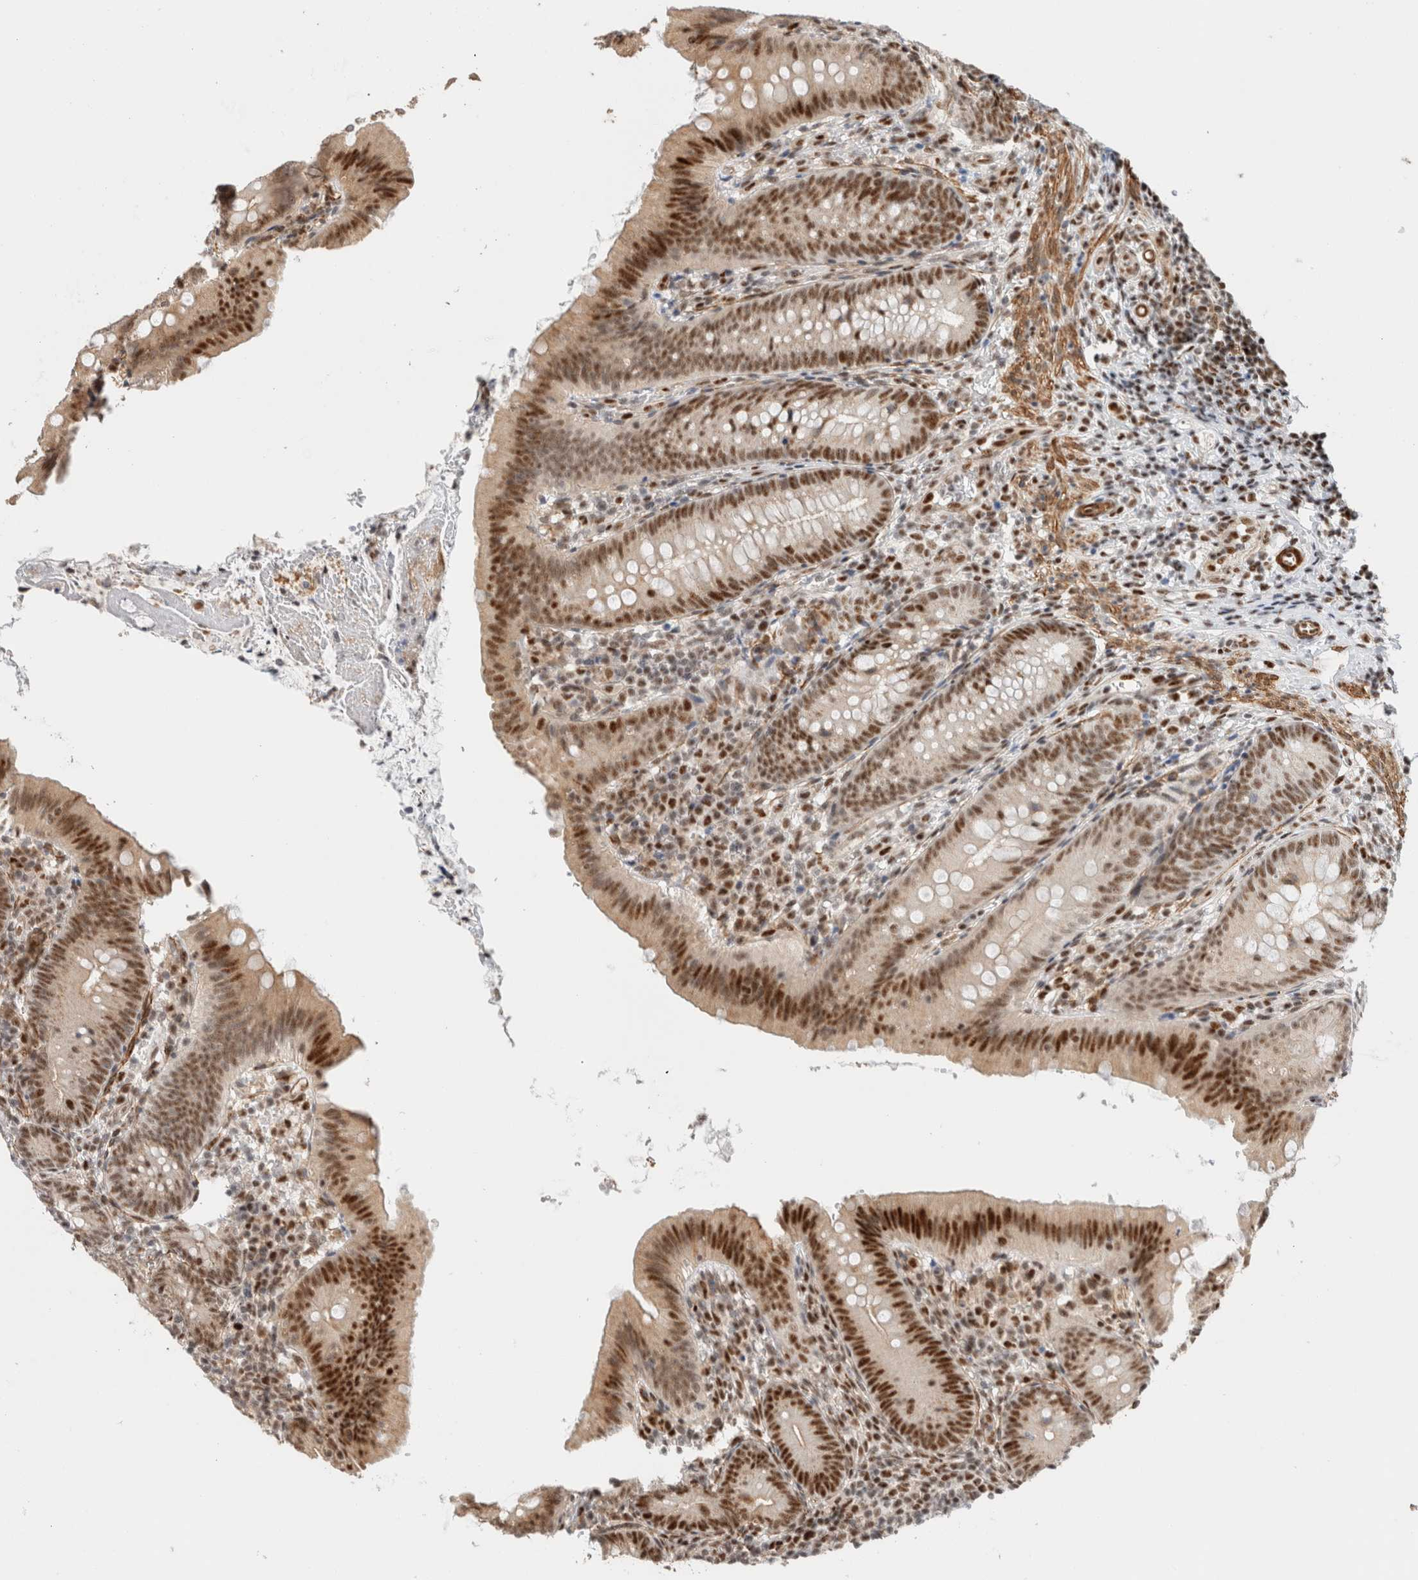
{"staining": {"intensity": "strong", "quantity": ">75%", "location": "nuclear"}, "tissue": "appendix", "cell_type": "Glandular cells", "image_type": "normal", "snomed": [{"axis": "morphology", "description": "Normal tissue, NOS"}, {"axis": "topography", "description": "Appendix"}], "caption": "Appendix stained with DAB IHC shows high levels of strong nuclear positivity in approximately >75% of glandular cells.", "gene": "ID3", "patient": {"sex": "male", "age": 1}}